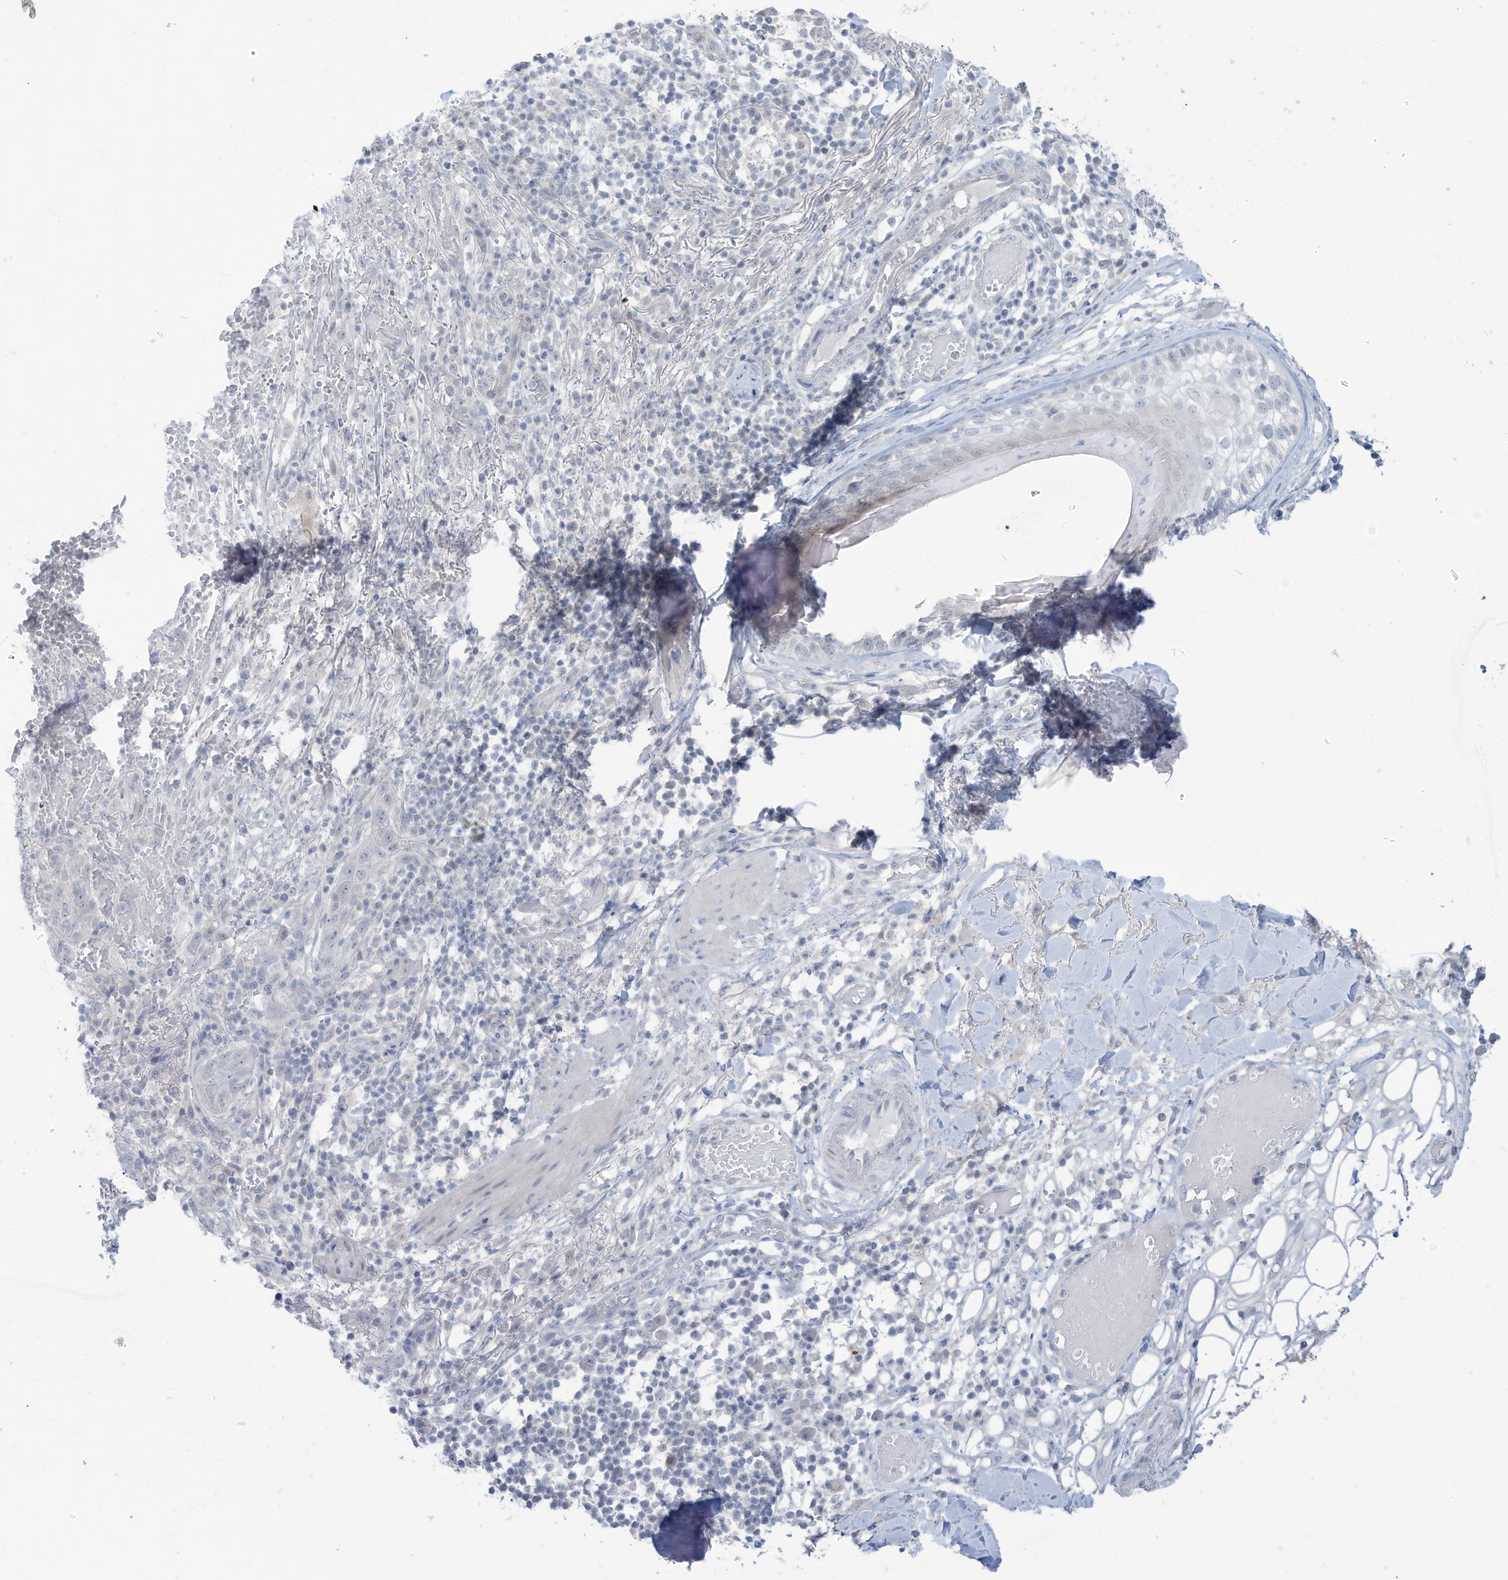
{"staining": {"intensity": "negative", "quantity": "none", "location": "none"}, "tissue": "skin cancer", "cell_type": "Tumor cells", "image_type": "cancer", "snomed": [{"axis": "morphology", "description": "Normal tissue, NOS"}, {"axis": "morphology", "description": "Basal cell carcinoma"}, {"axis": "topography", "description": "Skin"}], "caption": "Skin cancer (basal cell carcinoma) was stained to show a protein in brown. There is no significant staining in tumor cells.", "gene": "OGT", "patient": {"sex": "male", "age": 64}}